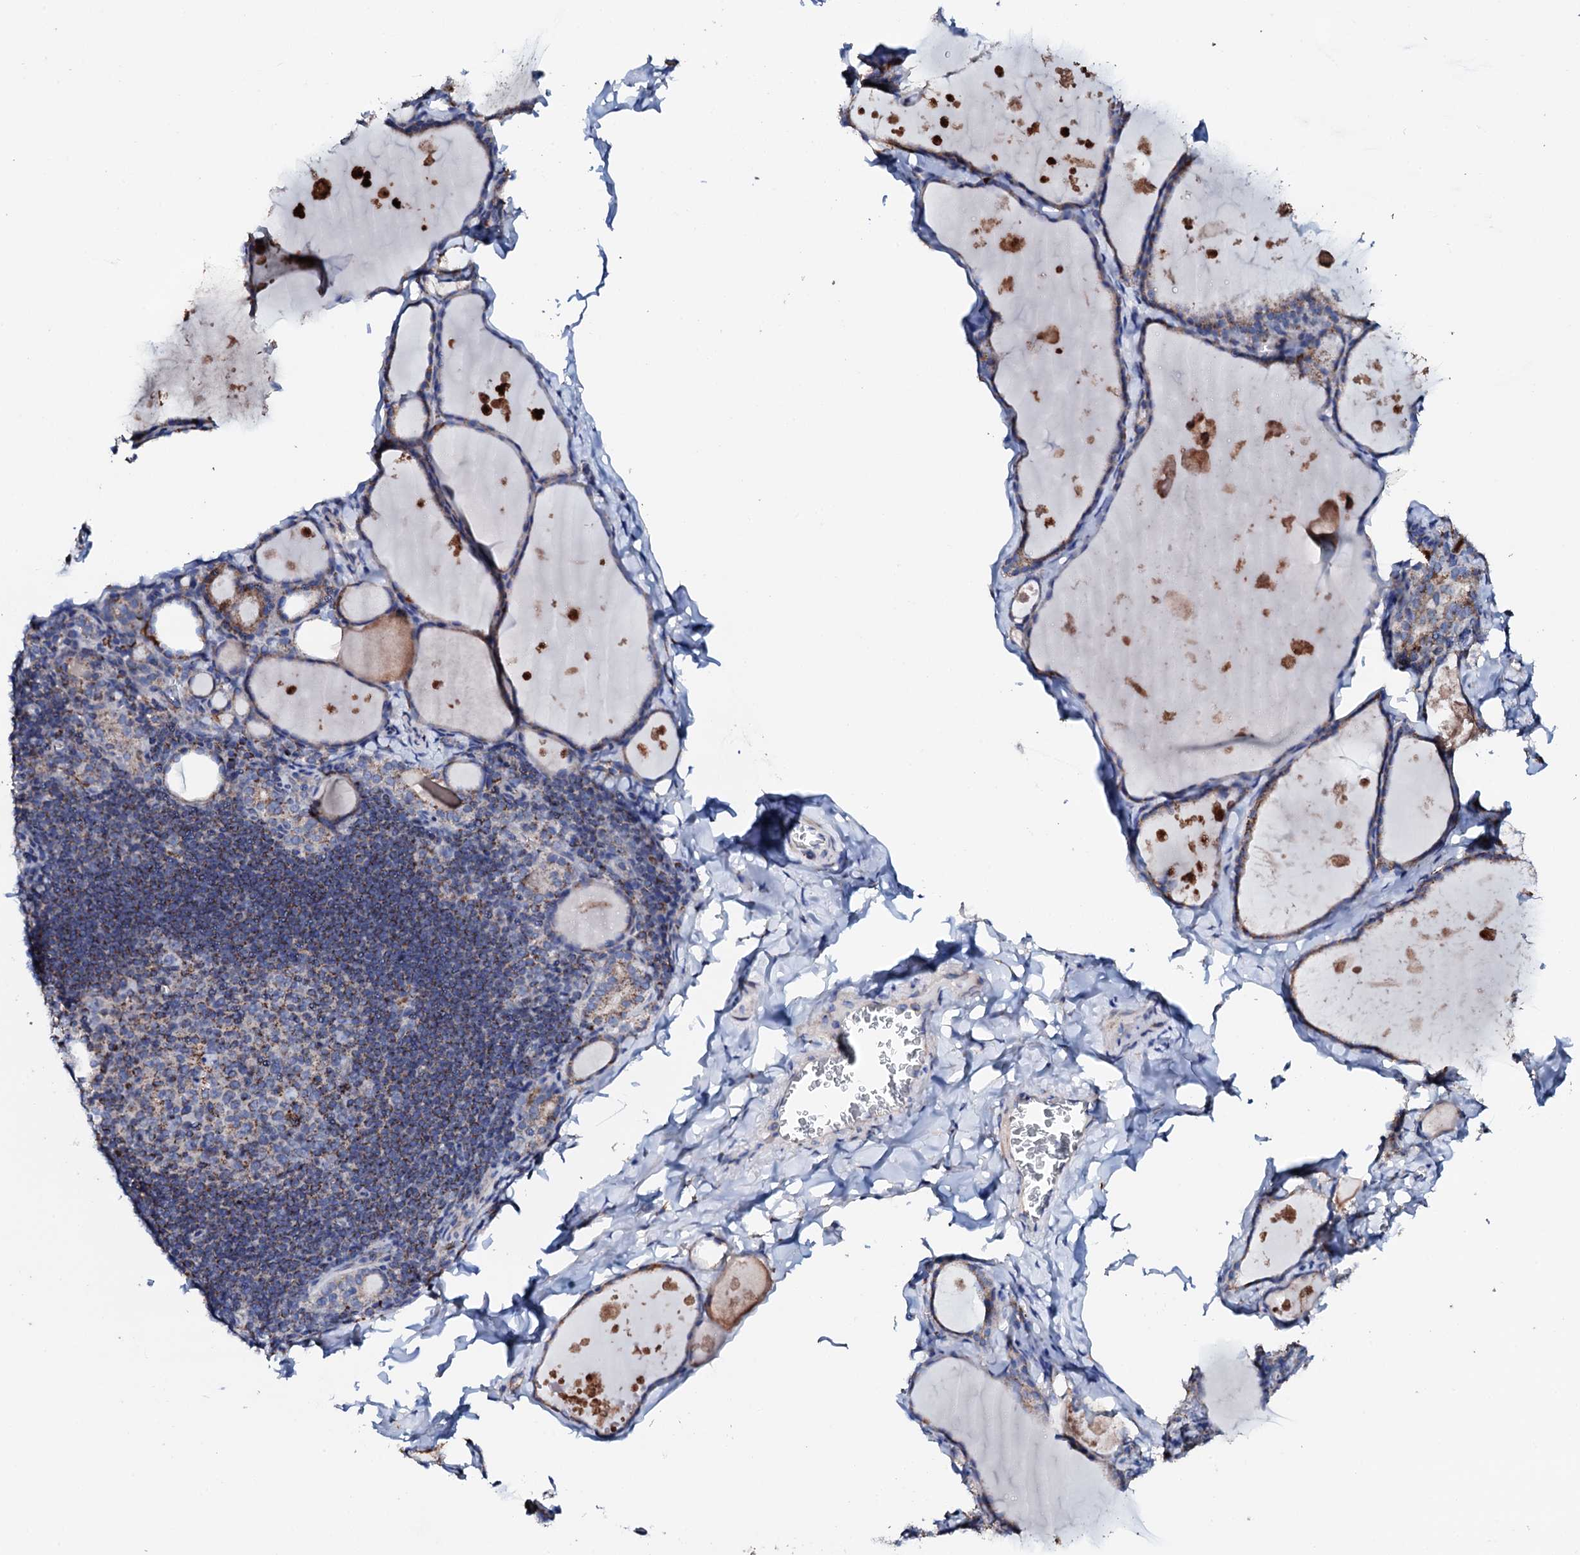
{"staining": {"intensity": "moderate", "quantity": "25%-75%", "location": "cytoplasmic/membranous"}, "tissue": "thyroid gland", "cell_type": "Glandular cells", "image_type": "normal", "snomed": [{"axis": "morphology", "description": "Normal tissue, NOS"}, {"axis": "topography", "description": "Thyroid gland"}], "caption": "DAB (3,3'-diaminobenzidine) immunohistochemical staining of benign human thyroid gland exhibits moderate cytoplasmic/membranous protein staining in about 25%-75% of glandular cells. The protein is stained brown, and the nuclei are stained in blue (DAB IHC with brightfield microscopy, high magnification).", "gene": "TCAF2C", "patient": {"sex": "male", "age": 56}}